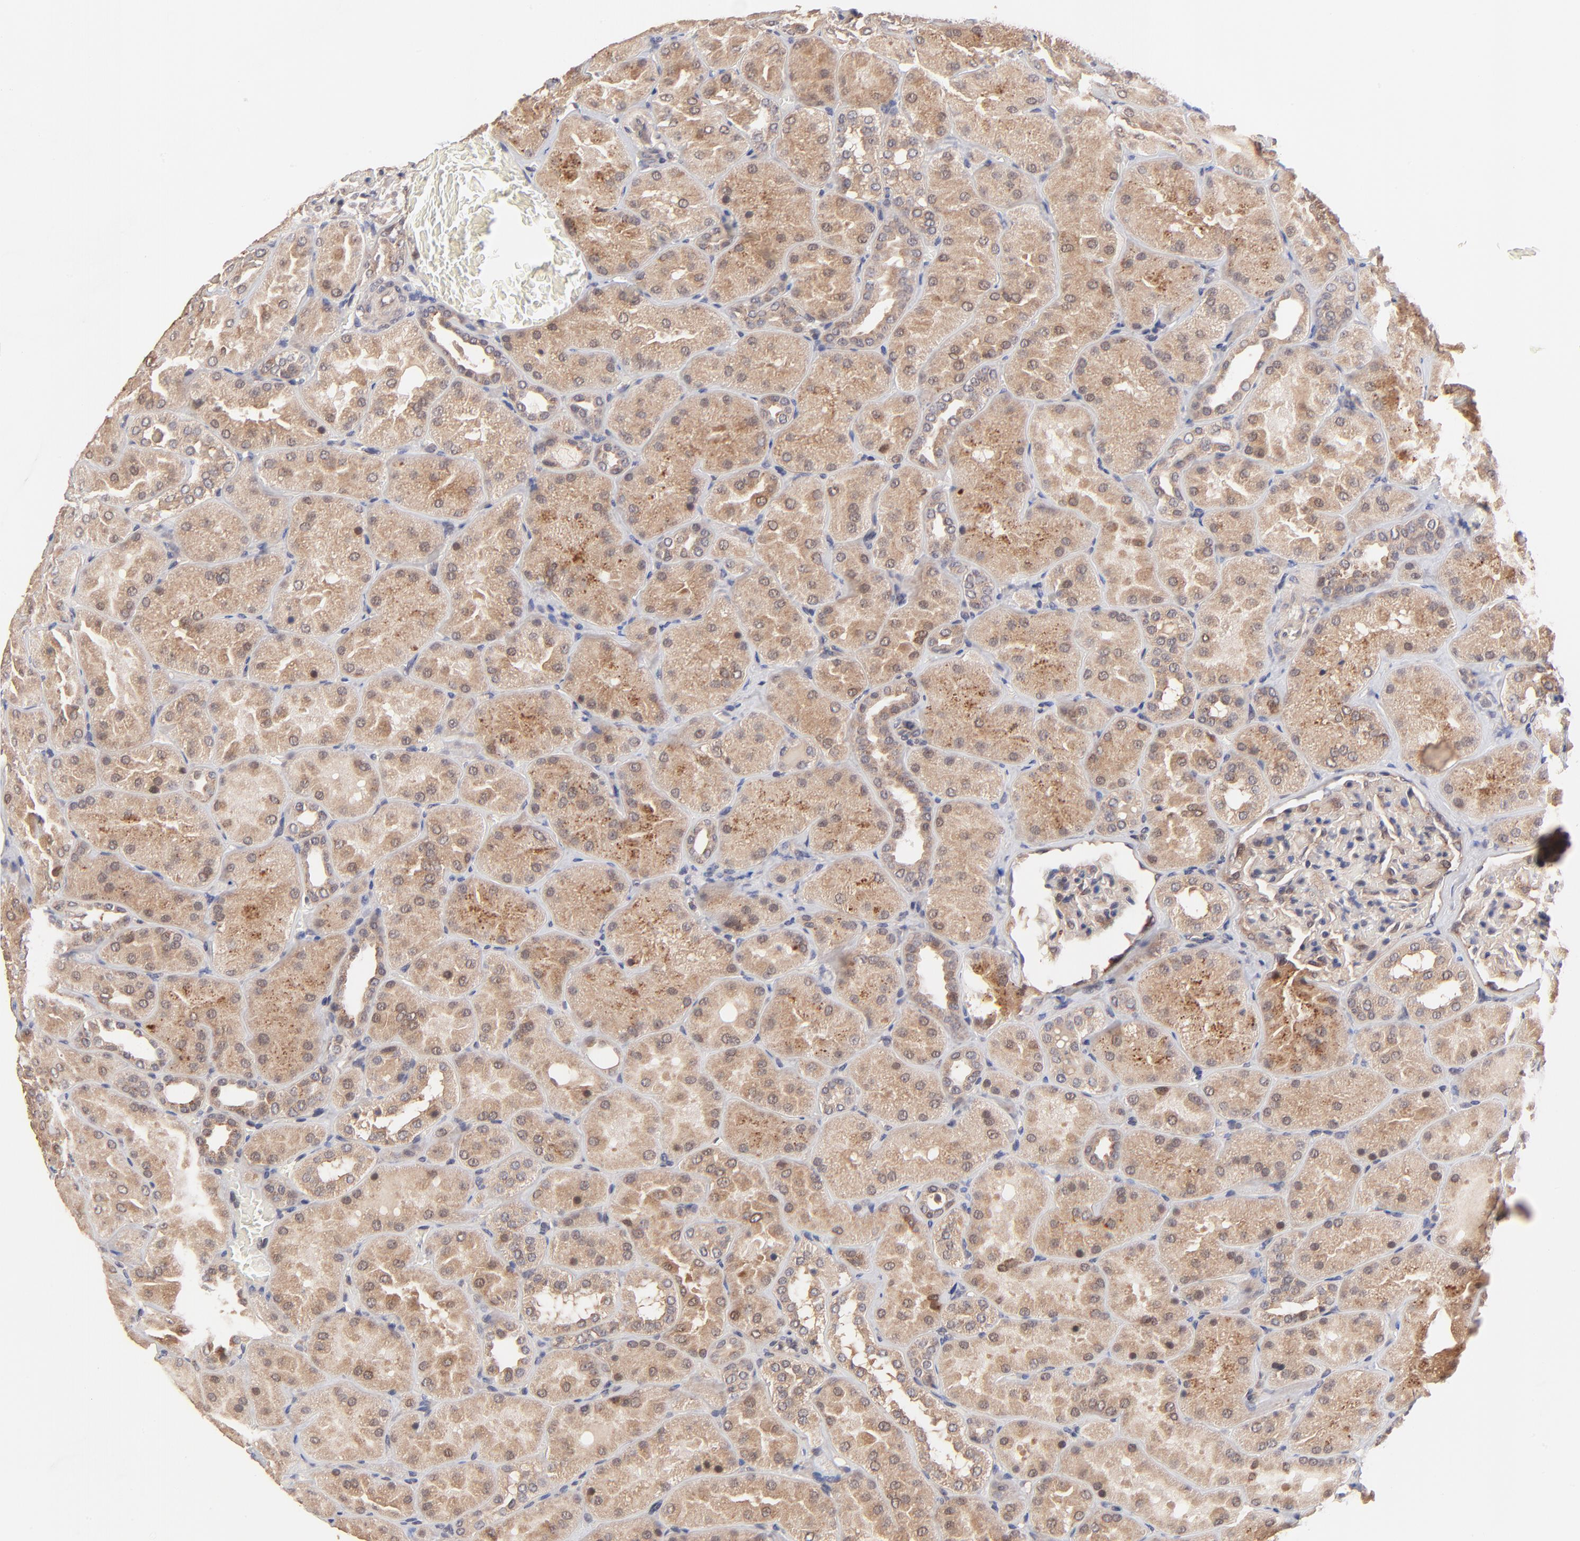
{"staining": {"intensity": "weak", "quantity": "25%-75%", "location": "nuclear"}, "tissue": "kidney", "cell_type": "Cells in glomeruli", "image_type": "normal", "snomed": [{"axis": "morphology", "description": "Normal tissue, NOS"}, {"axis": "topography", "description": "Kidney"}], "caption": "Immunohistochemistry (IHC) photomicrograph of benign kidney: kidney stained using IHC shows low levels of weak protein expression localized specifically in the nuclear of cells in glomeruli, appearing as a nuclear brown color.", "gene": "BAIAP2L2", "patient": {"sex": "male", "age": 28}}